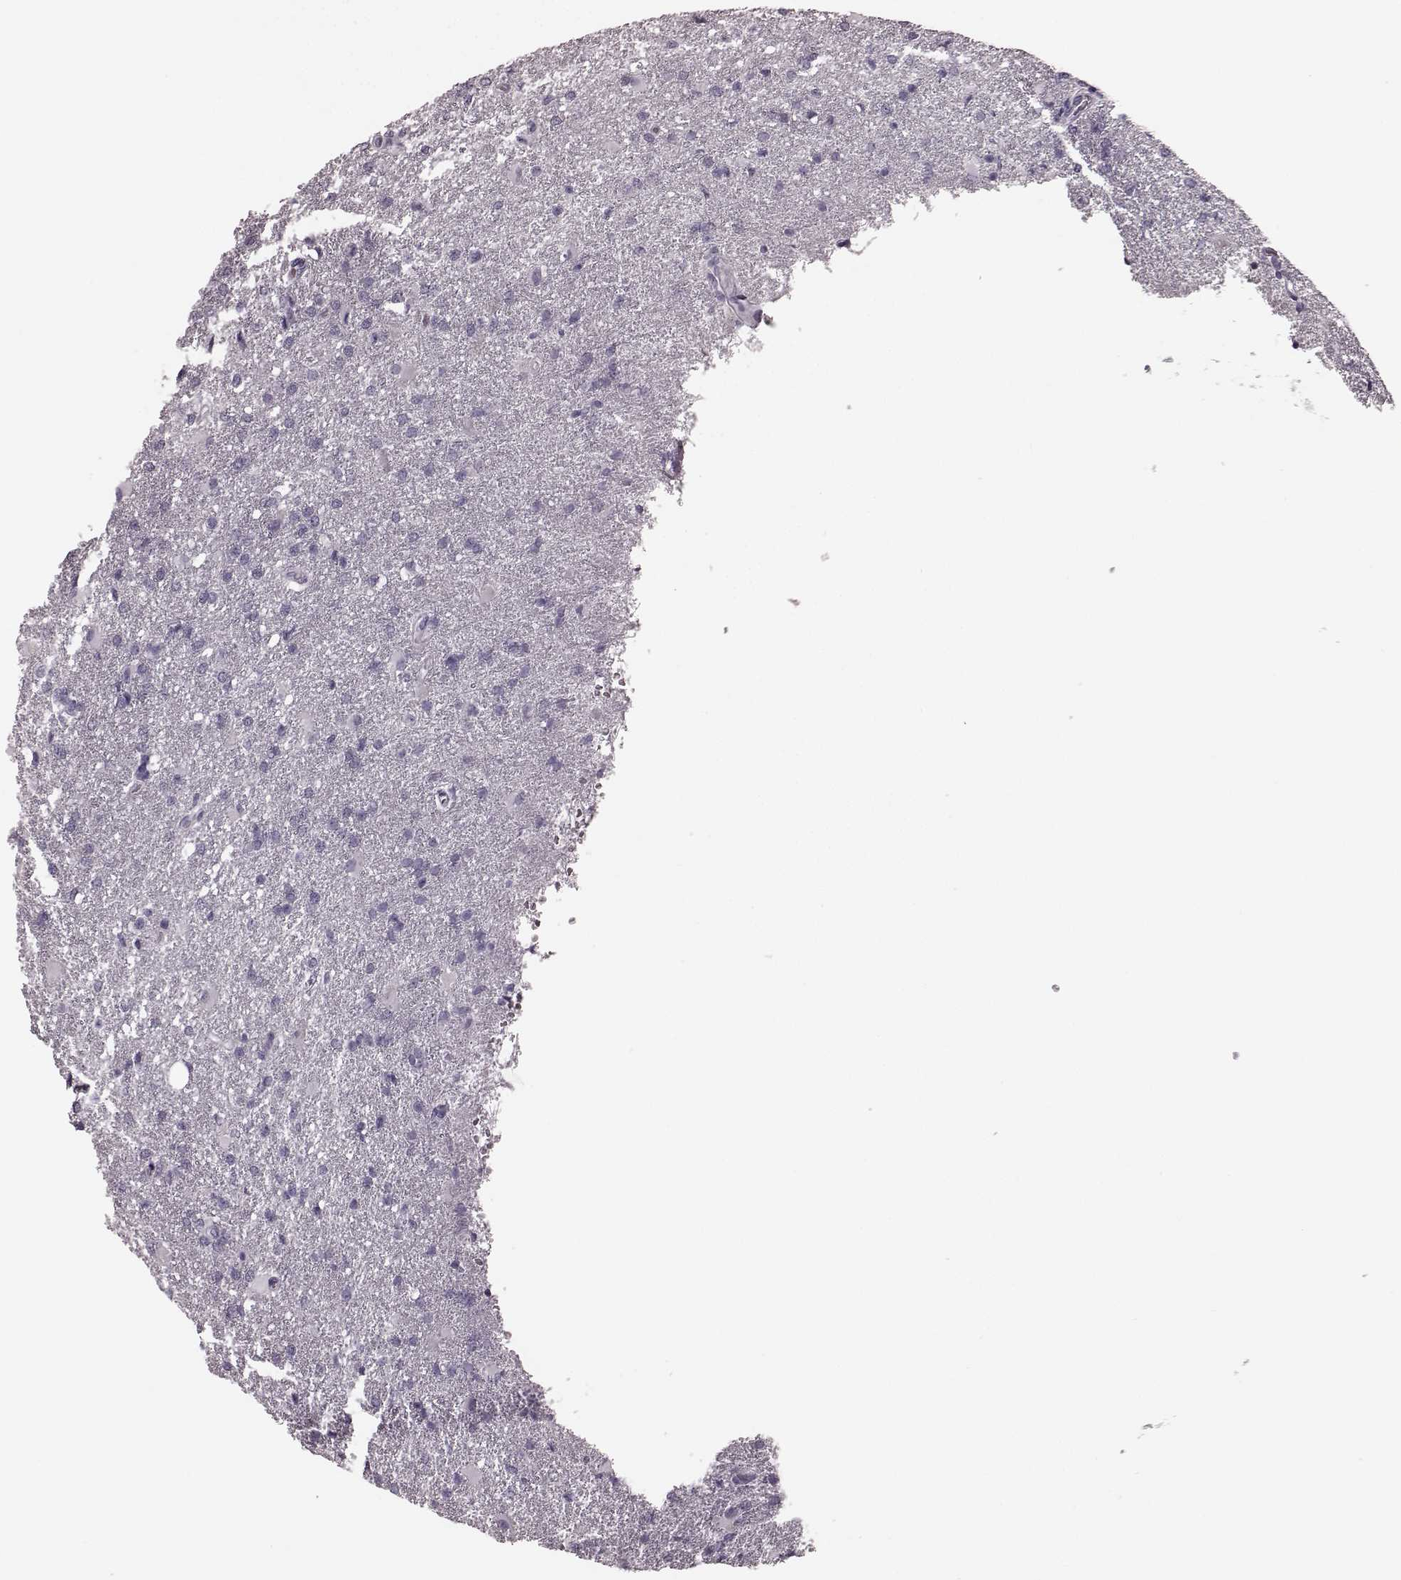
{"staining": {"intensity": "negative", "quantity": "none", "location": "none"}, "tissue": "glioma", "cell_type": "Tumor cells", "image_type": "cancer", "snomed": [{"axis": "morphology", "description": "Glioma, malignant, High grade"}, {"axis": "topography", "description": "Brain"}], "caption": "Malignant high-grade glioma stained for a protein using immunohistochemistry demonstrates no expression tumor cells.", "gene": "TRPM1", "patient": {"sex": "male", "age": 68}}